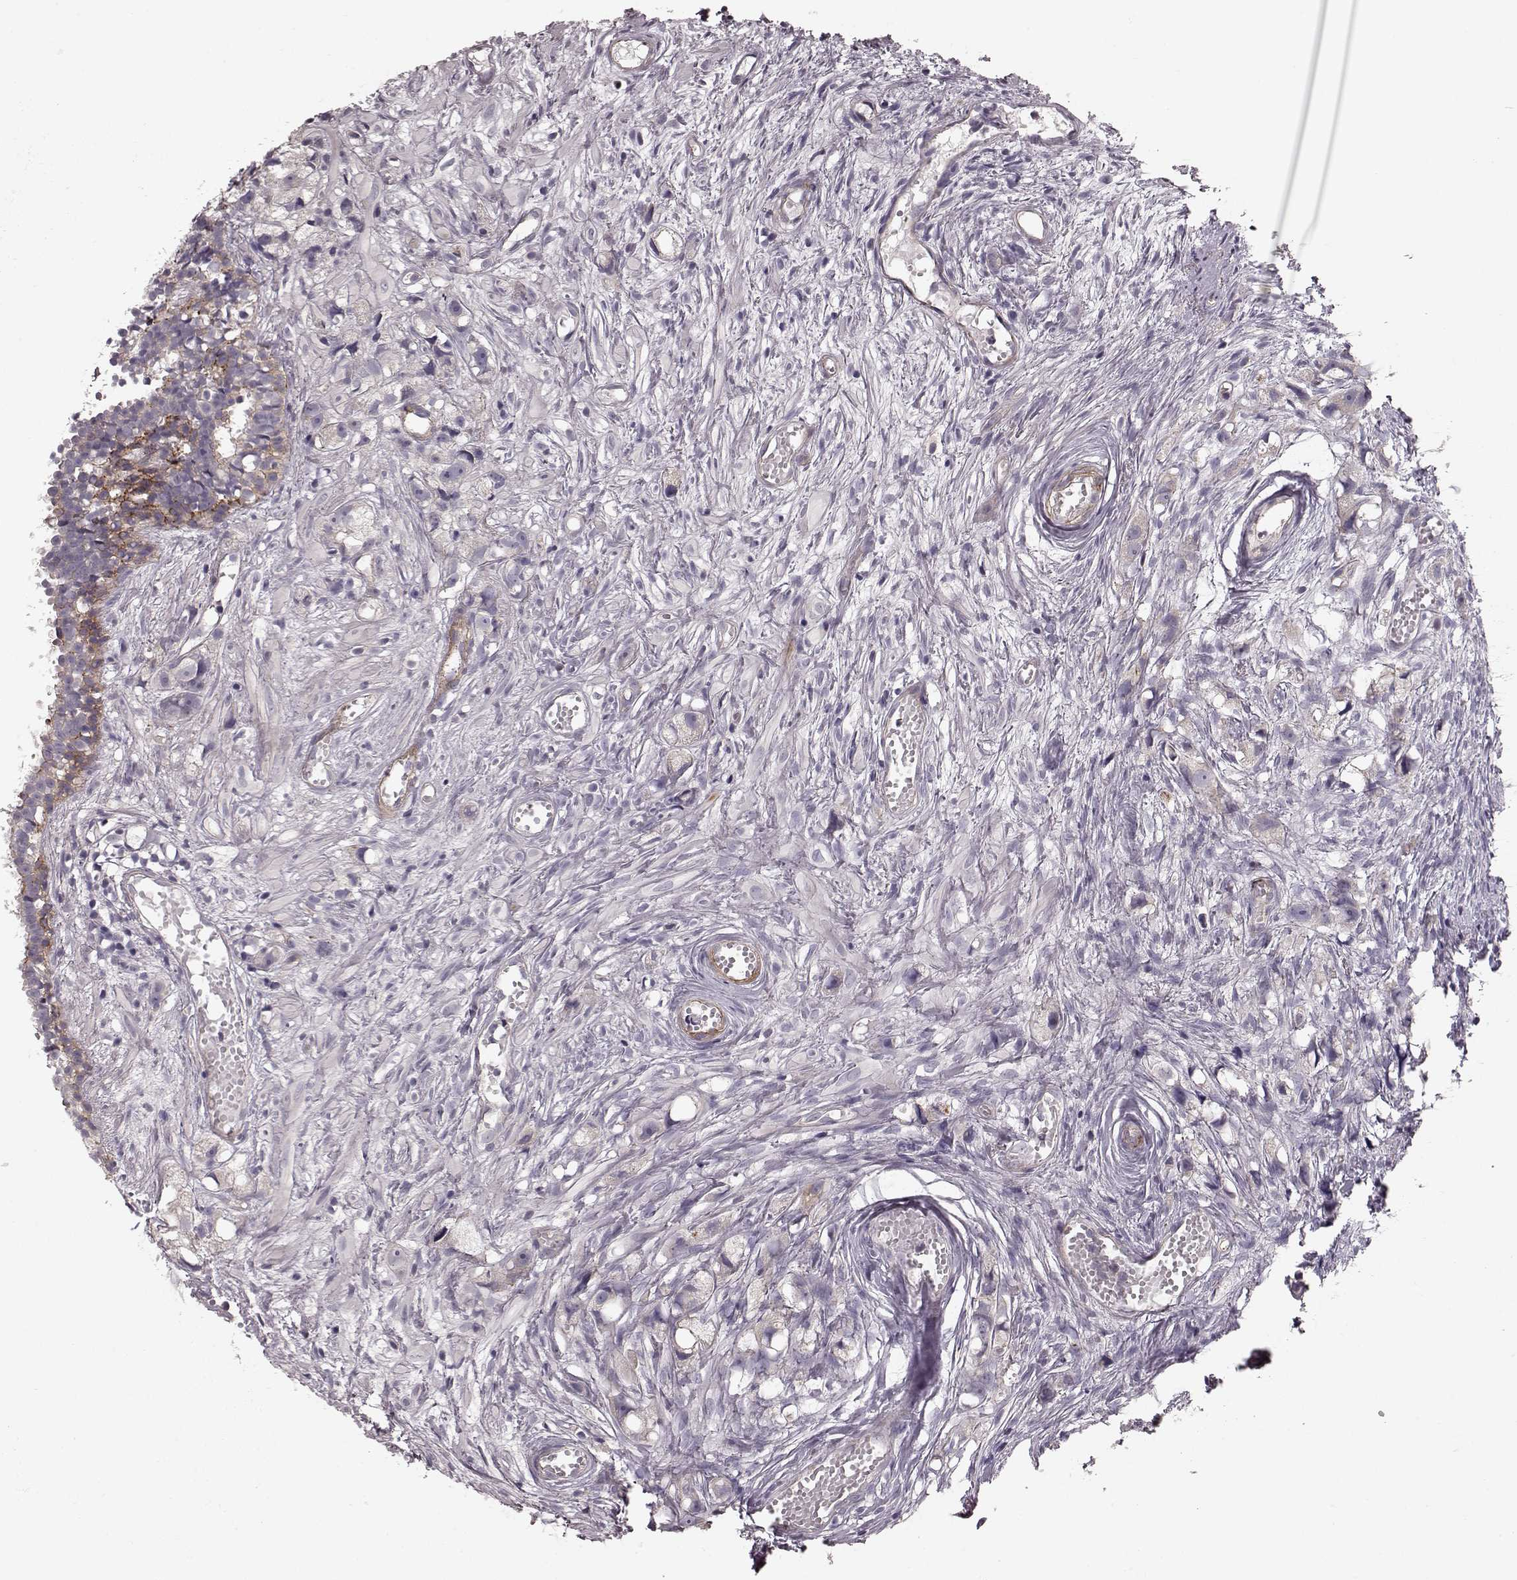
{"staining": {"intensity": "negative", "quantity": "none", "location": "none"}, "tissue": "prostate cancer", "cell_type": "Tumor cells", "image_type": "cancer", "snomed": [{"axis": "morphology", "description": "Adenocarcinoma, High grade"}, {"axis": "topography", "description": "Prostate"}], "caption": "A micrograph of human prostate cancer is negative for staining in tumor cells.", "gene": "SLC22A18", "patient": {"sex": "male", "age": 75}}